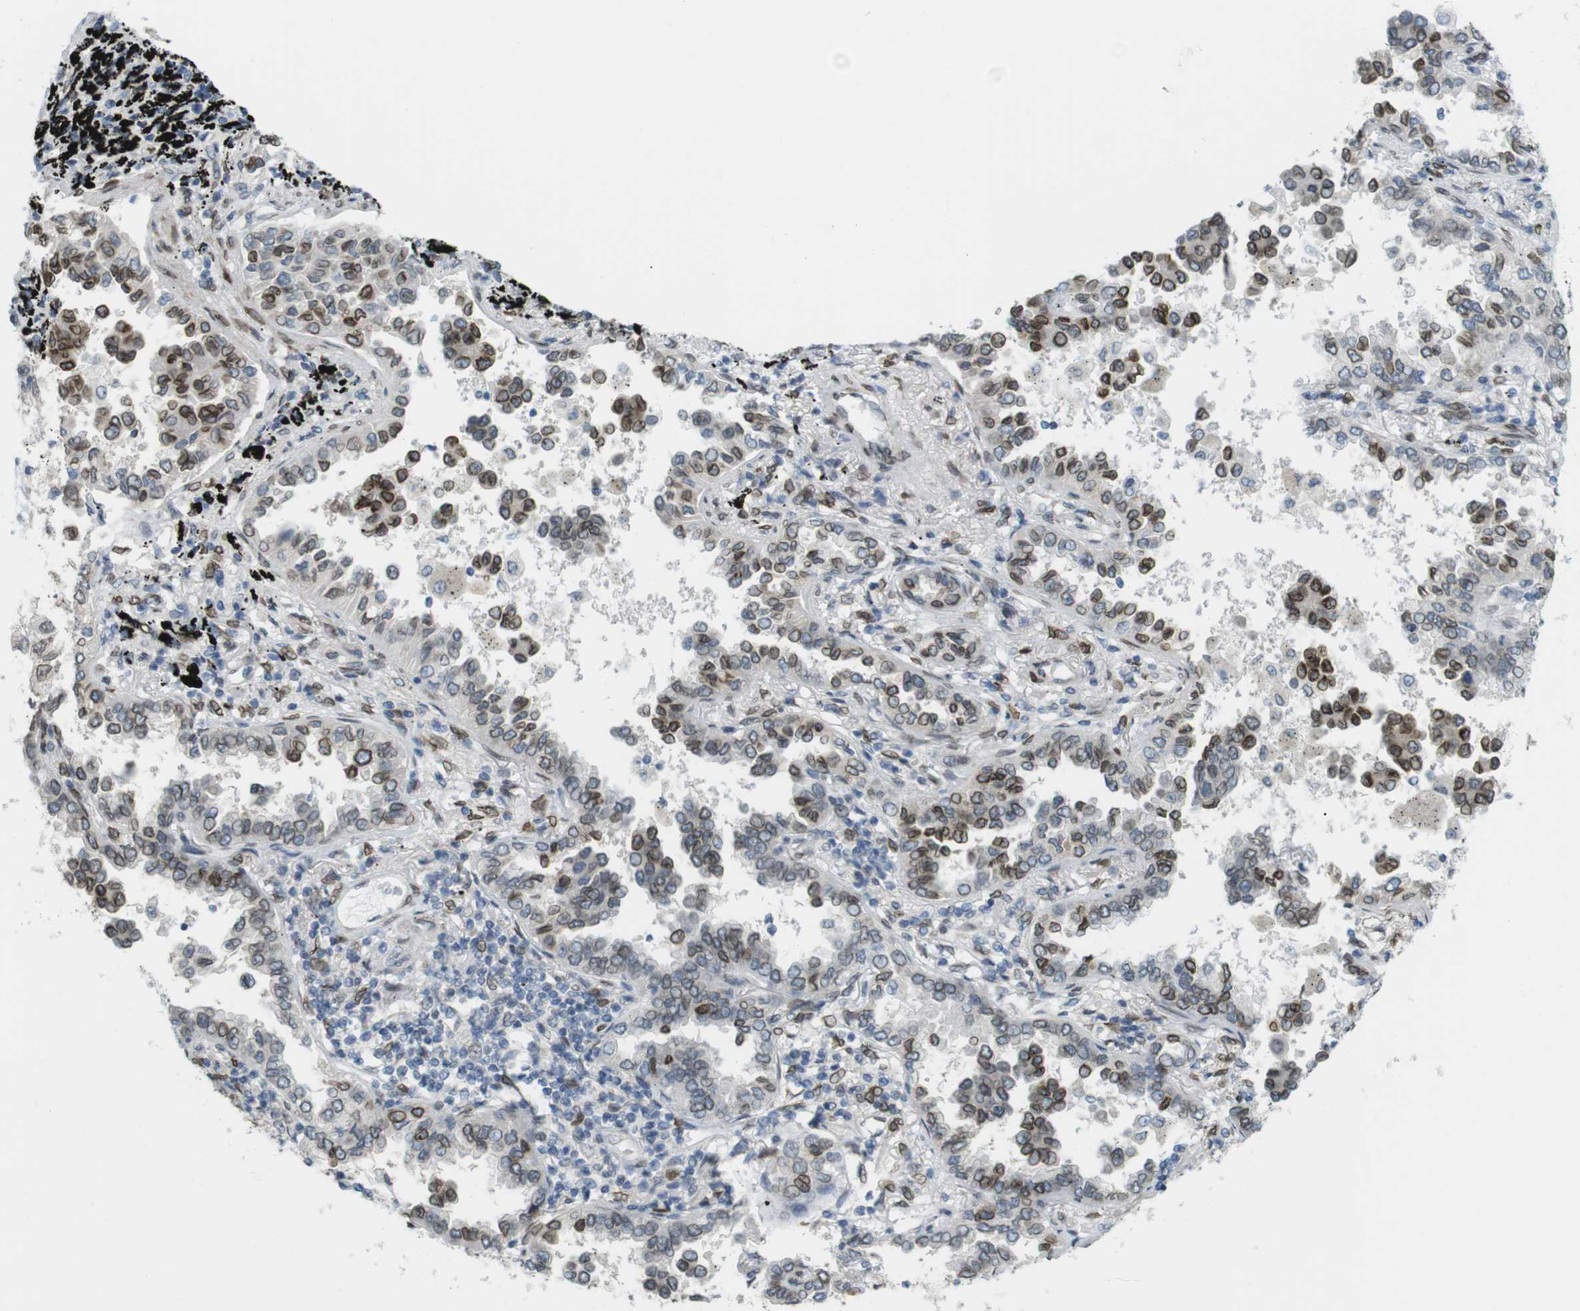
{"staining": {"intensity": "strong", "quantity": "25%-75%", "location": "cytoplasmic/membranous,nuclear"}, "tissue": "lung cancer", "cell_type": "Tumor cells", "image_type": "cancer", "snomed": [{"axis": "morphology", "description": "Normal tissue, NOS"}, {"axis": "morphology", "description": "Adenocarcinoma, NOS"}, {"axis": "topography", "description": "Lung"}], "caption": "Human lung cancer stained with a brown dye shows strong cytoplasmic/membranous and nuclear positive expression in approximately 25%-75% of tumor cells.", "gene": "ARL6IP6", "patient": {"sex": "male", "age": 59}}